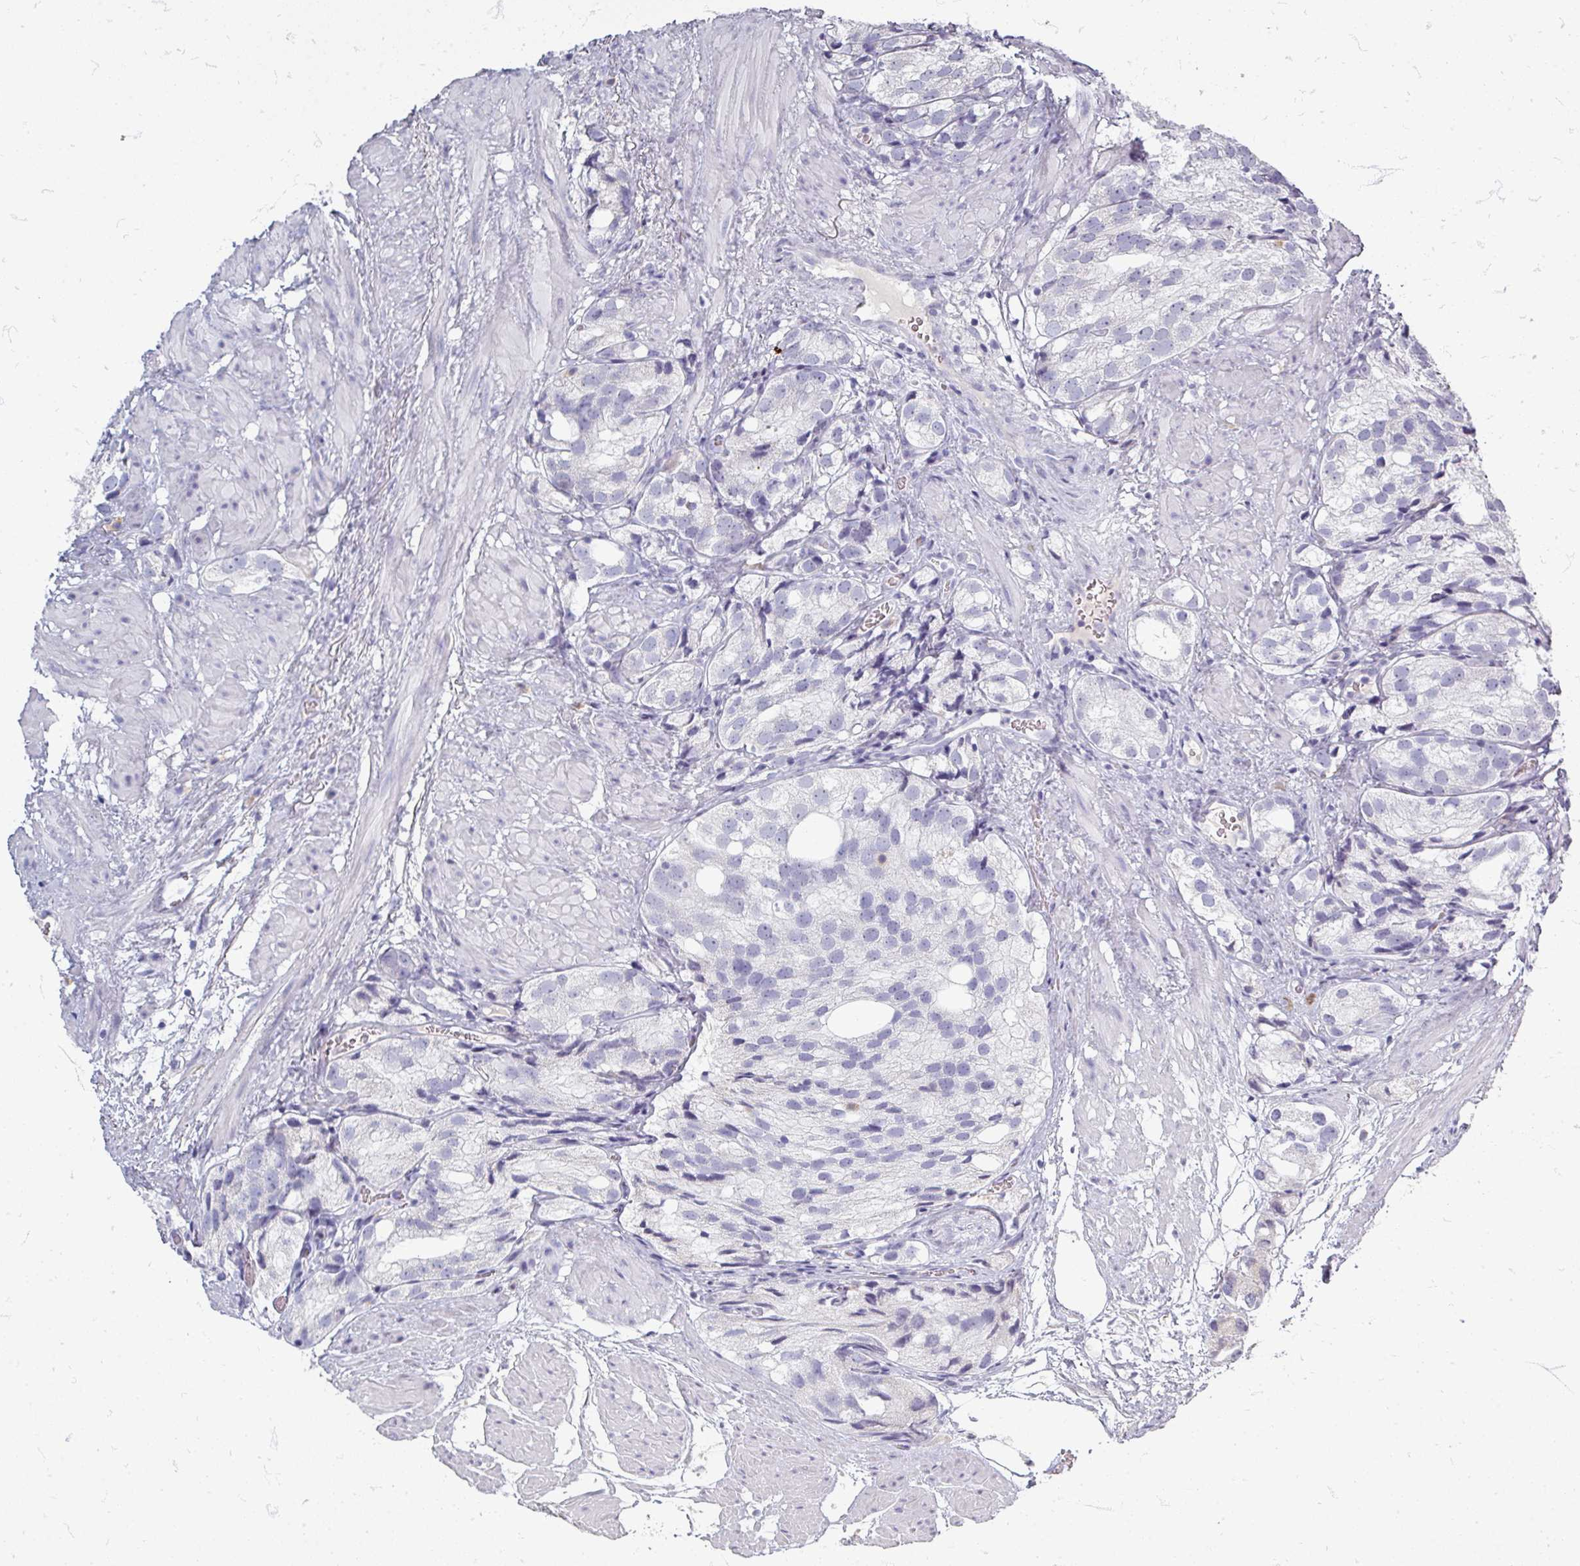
{"staining": {"intensity": "negative", "quantity": "none", "location": "none"}, "tissue": "prostate cancer", "cell_type": "Tumor cells", "image_type": "cancer", "snomed": [{"axis": "morphology", "description": "Adenocarcinoma, High grade"}, {"axis": "topography", "description": "Prostate"}], "caption": "DAB immunohistochemical staining of prostate adenocarcinoma (high-grade) reveals no significant positivity in tumor cells.", "gene": "ZNF878", "patient": {"sex": "male", "age": 82}}